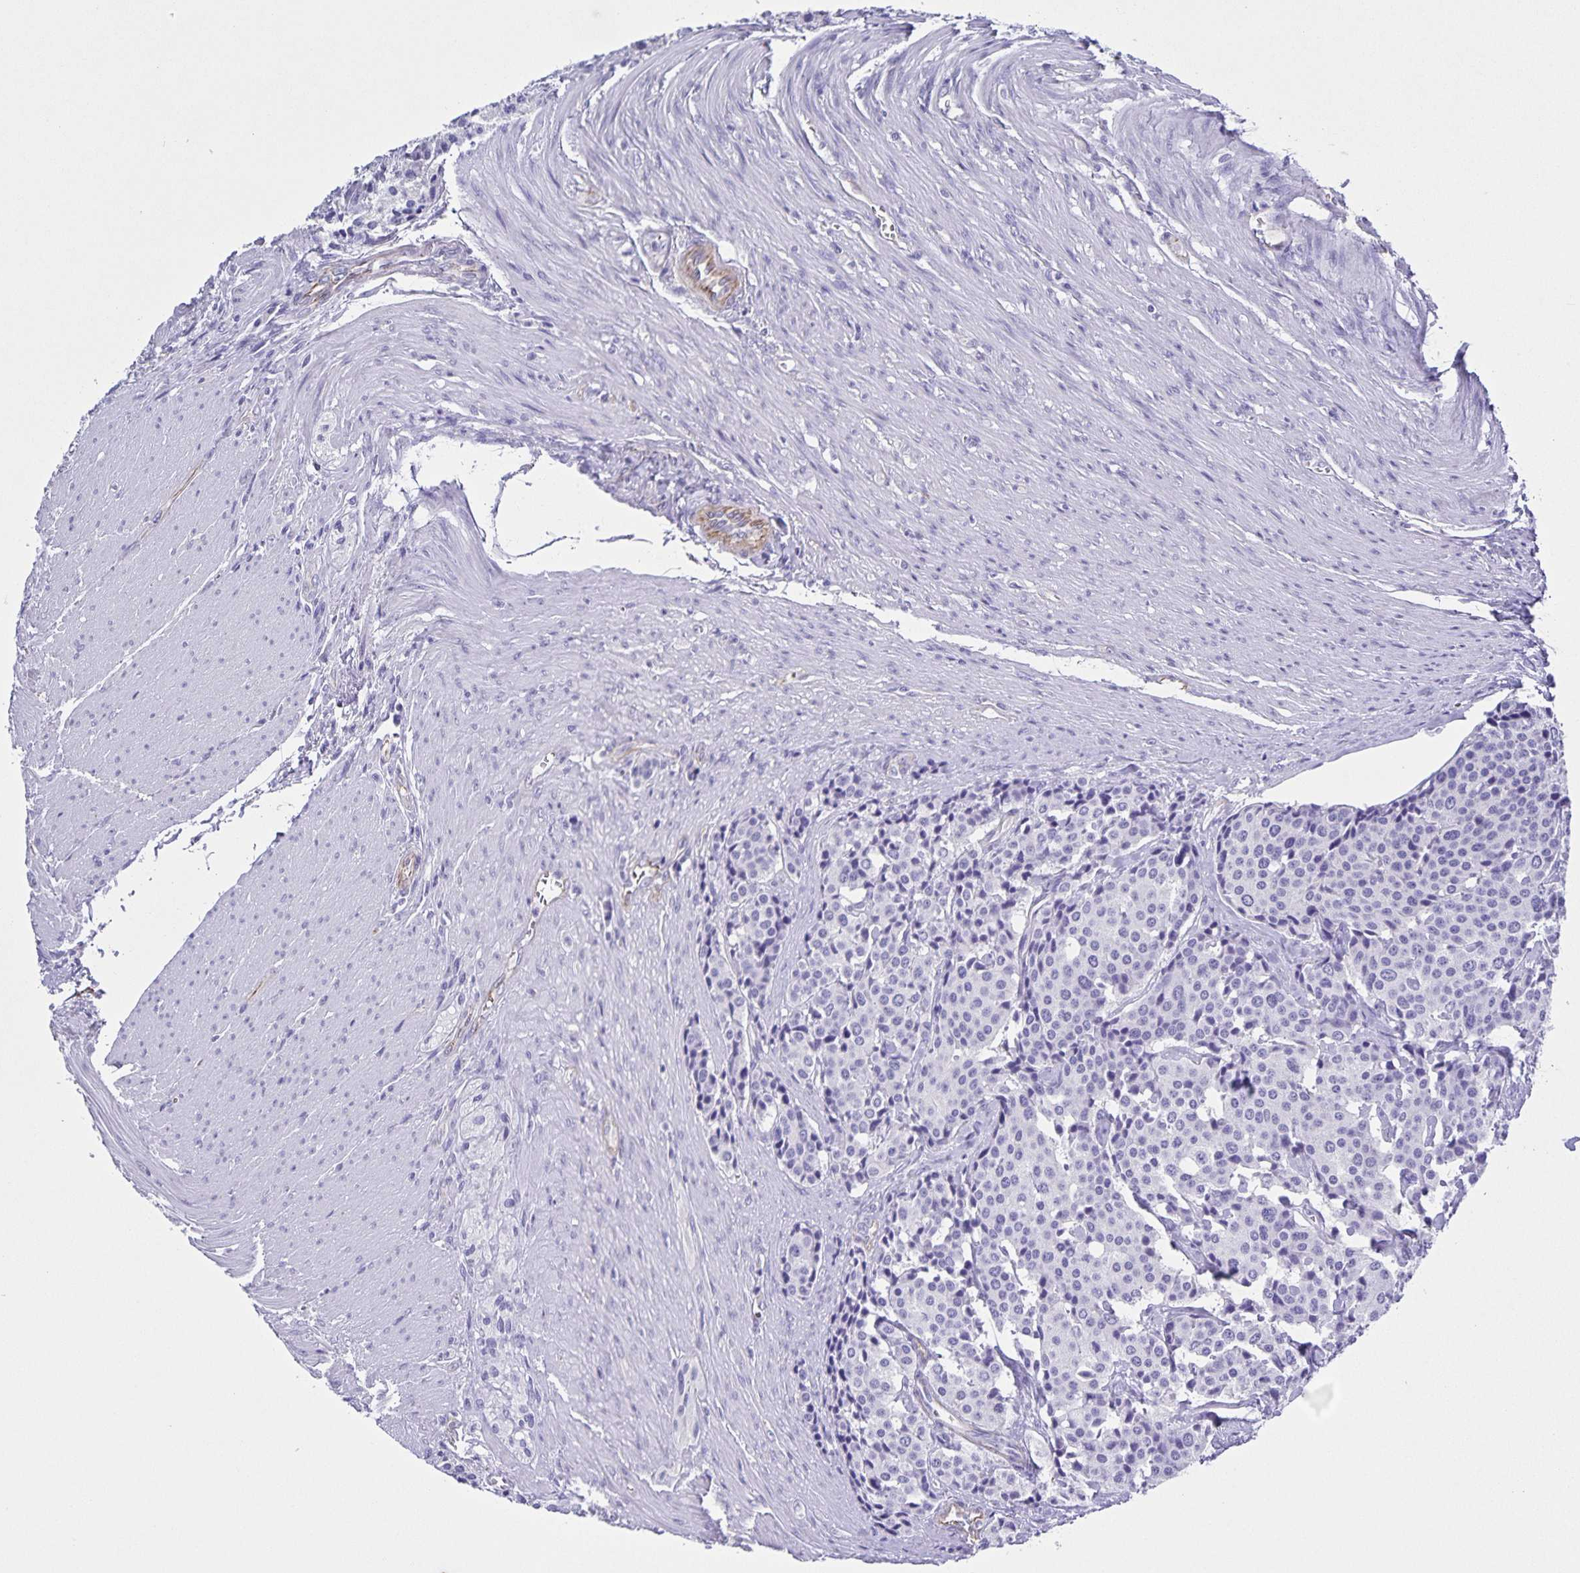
{"staining": {"intensity": "negative", "quantity": "none", "location": "none"}, "tissue": "carcinoid", "cell_type": "Tumor cells", "image_type": "cancer", "snomed": [{"axis": "morphology", "description": "Carcinoid, malignant, NOS"}, {"axis": "topography", "description": "Small intestine"}], "caption": "Carcinoid (malignant) stained for a protein using immunohistochemistry (IHC) reveals no expression tumor cells.", "gene": "UBQLN3", "patient": {"sex": "male", "age": 73}}